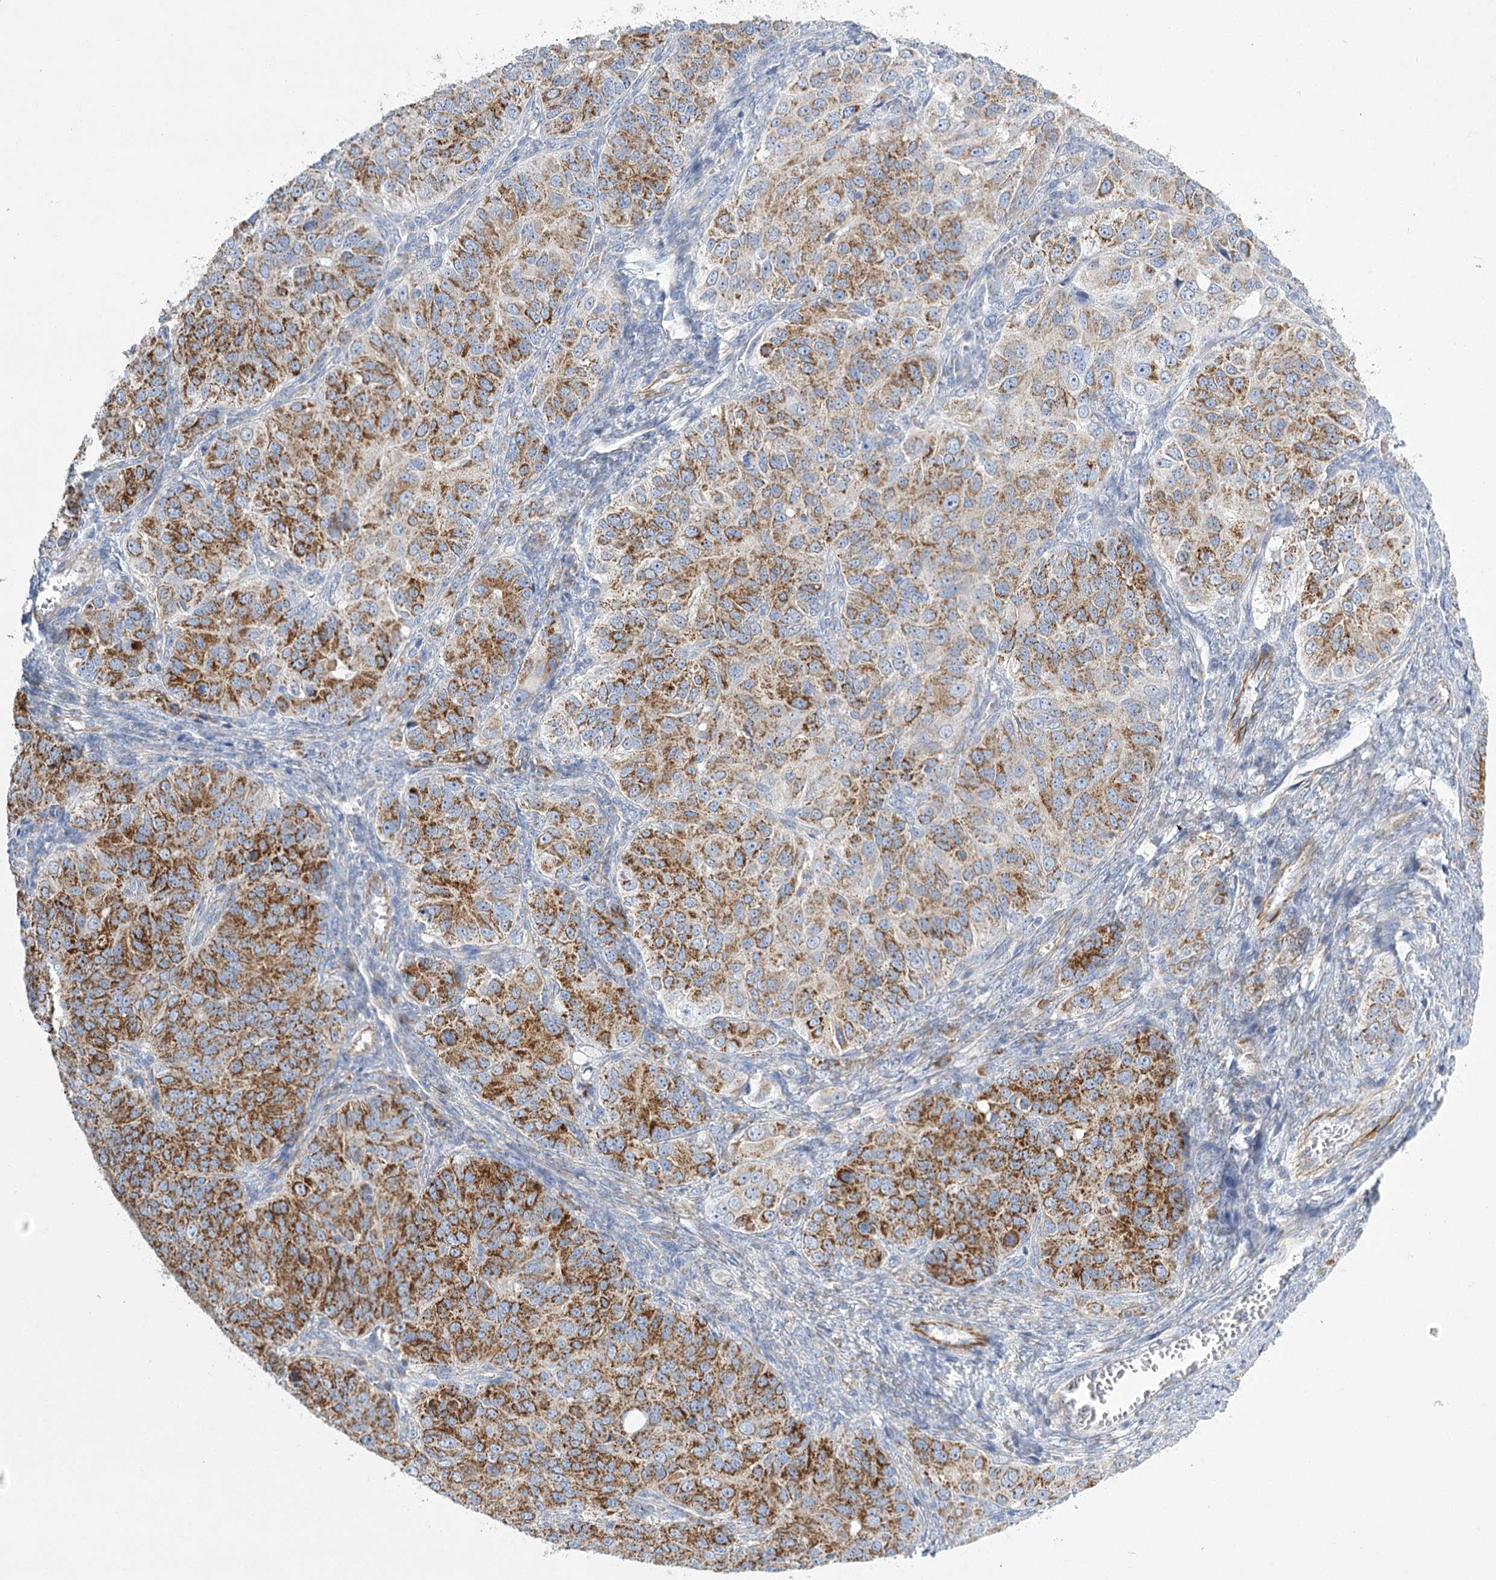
{"staining": {"intensity": "strong", "quantity": "25%-75%", "location": "cytoplasmic/membranous"}, "tissue": "ovarian cancer", "cell_type": "Tumor cells", "image_type": "cancer", "snomed": [{"axis": "morphology", "description": "Carcinoma, endometroid"}, {"axis": "topography", "description": "Ovary"}], "caption": "Strong cytoplasmic/membranous protein positivity is present in approximately 25%-75% of tumor cells in endometroid carcinoma (ovarian). (Stains: DAB (3,3'-diaminobenzidine) in brown, nuclei in blue, Microscopy: brightfield microscopy at high magnification).", "gene": "DHTKD1", "patient": {"sex": "female", "age": 51}}